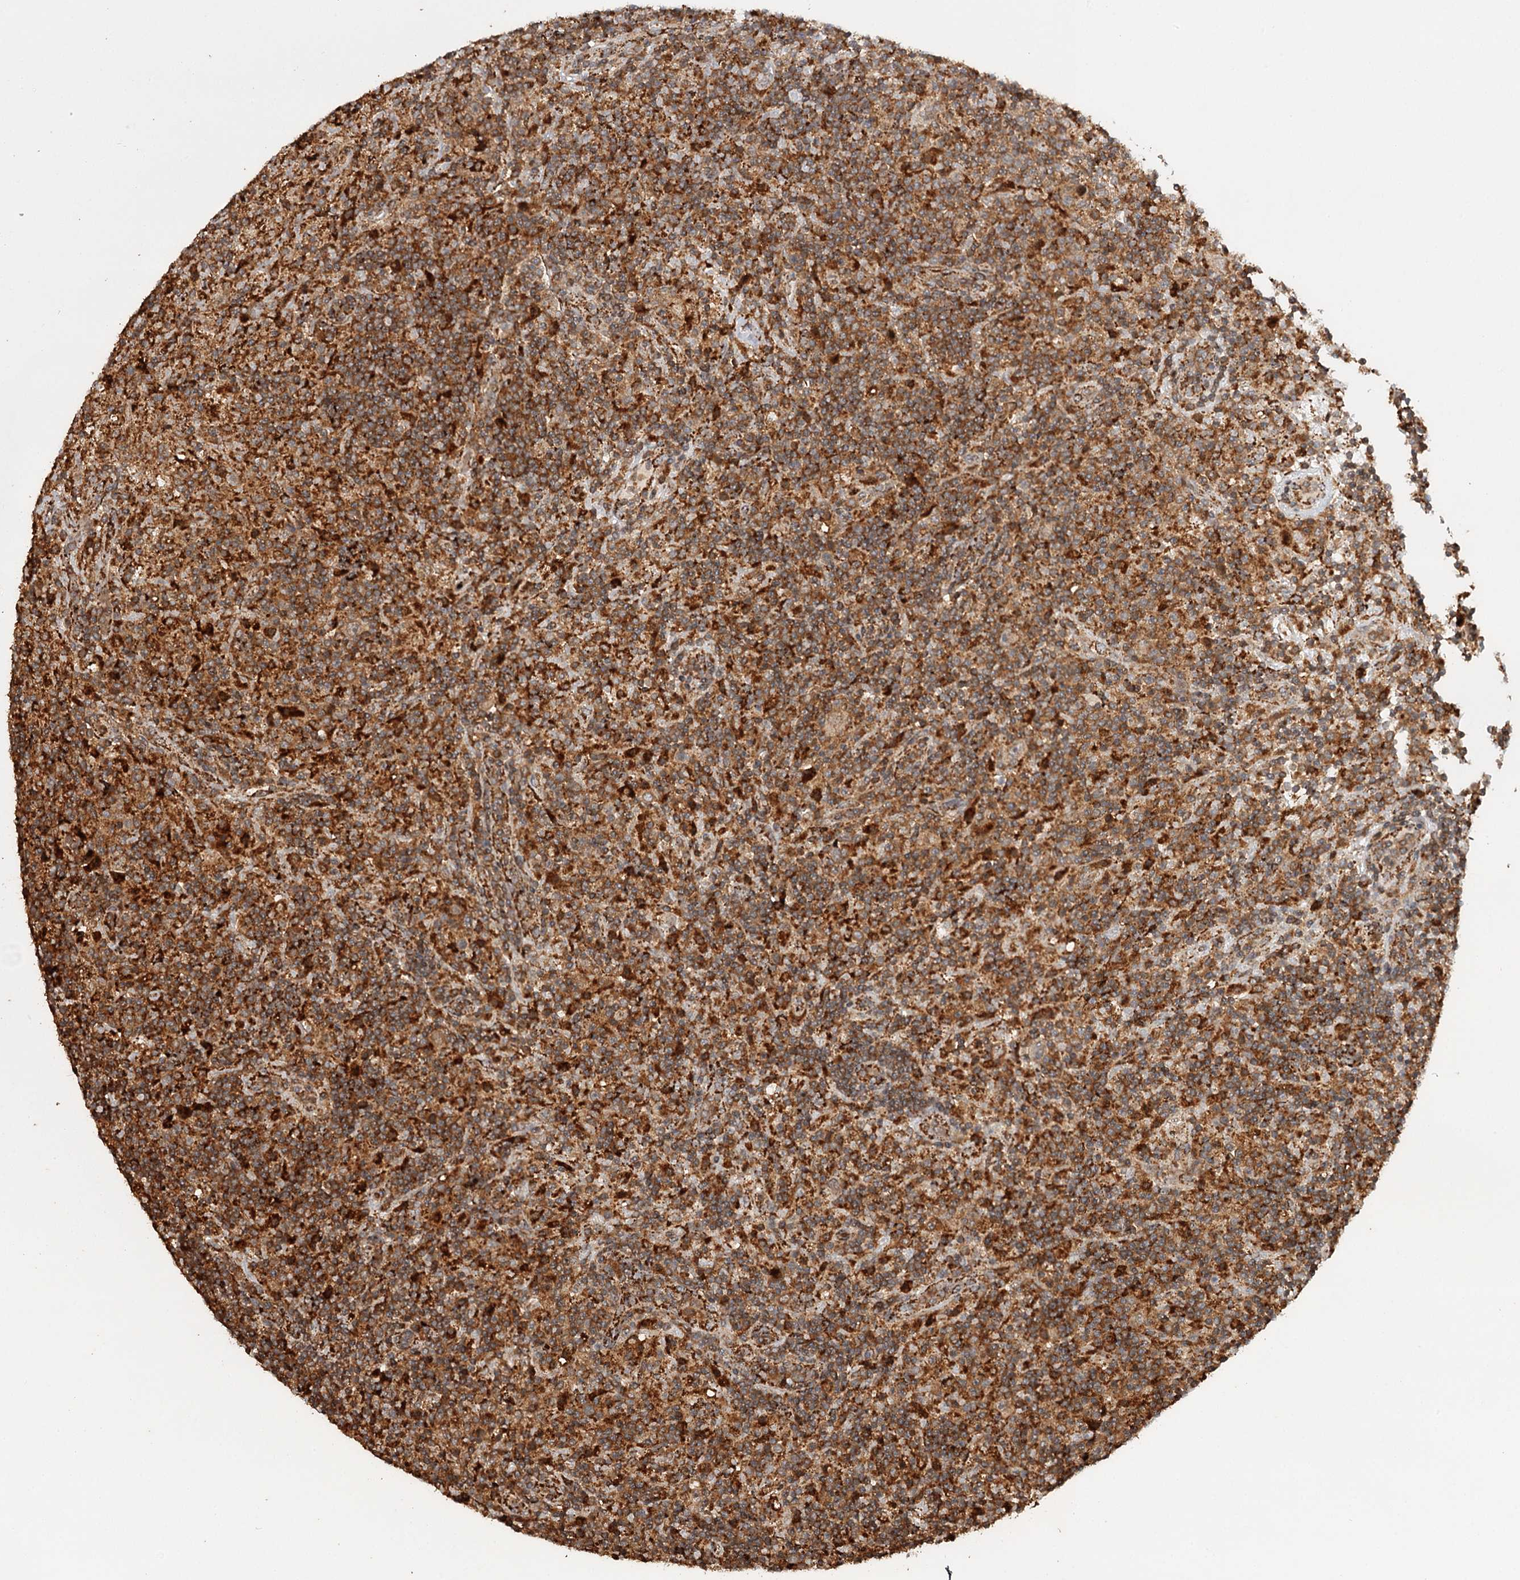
{"staining": {"intensity": "weak", "quantity": "25%-75%", "location": "cytoplasmic/membranous"}, "tissue": "lymphoma", "cell_type": "Tumor cells", "image_type": "cancer", "snomed": [{"axis": "morphology", "description": "Hodgkin's disease, NOS"}, {"axis": "topography", "description": "Lymph node"}], "caption": "Lymphoma stained for a protein (brown) exhibits weak cytoplasmic/membranous positive positivity in approximately 25%-75% of tumor cells.", "gene": "FAXC", "patient": {"sex": "male", "age": 70}}